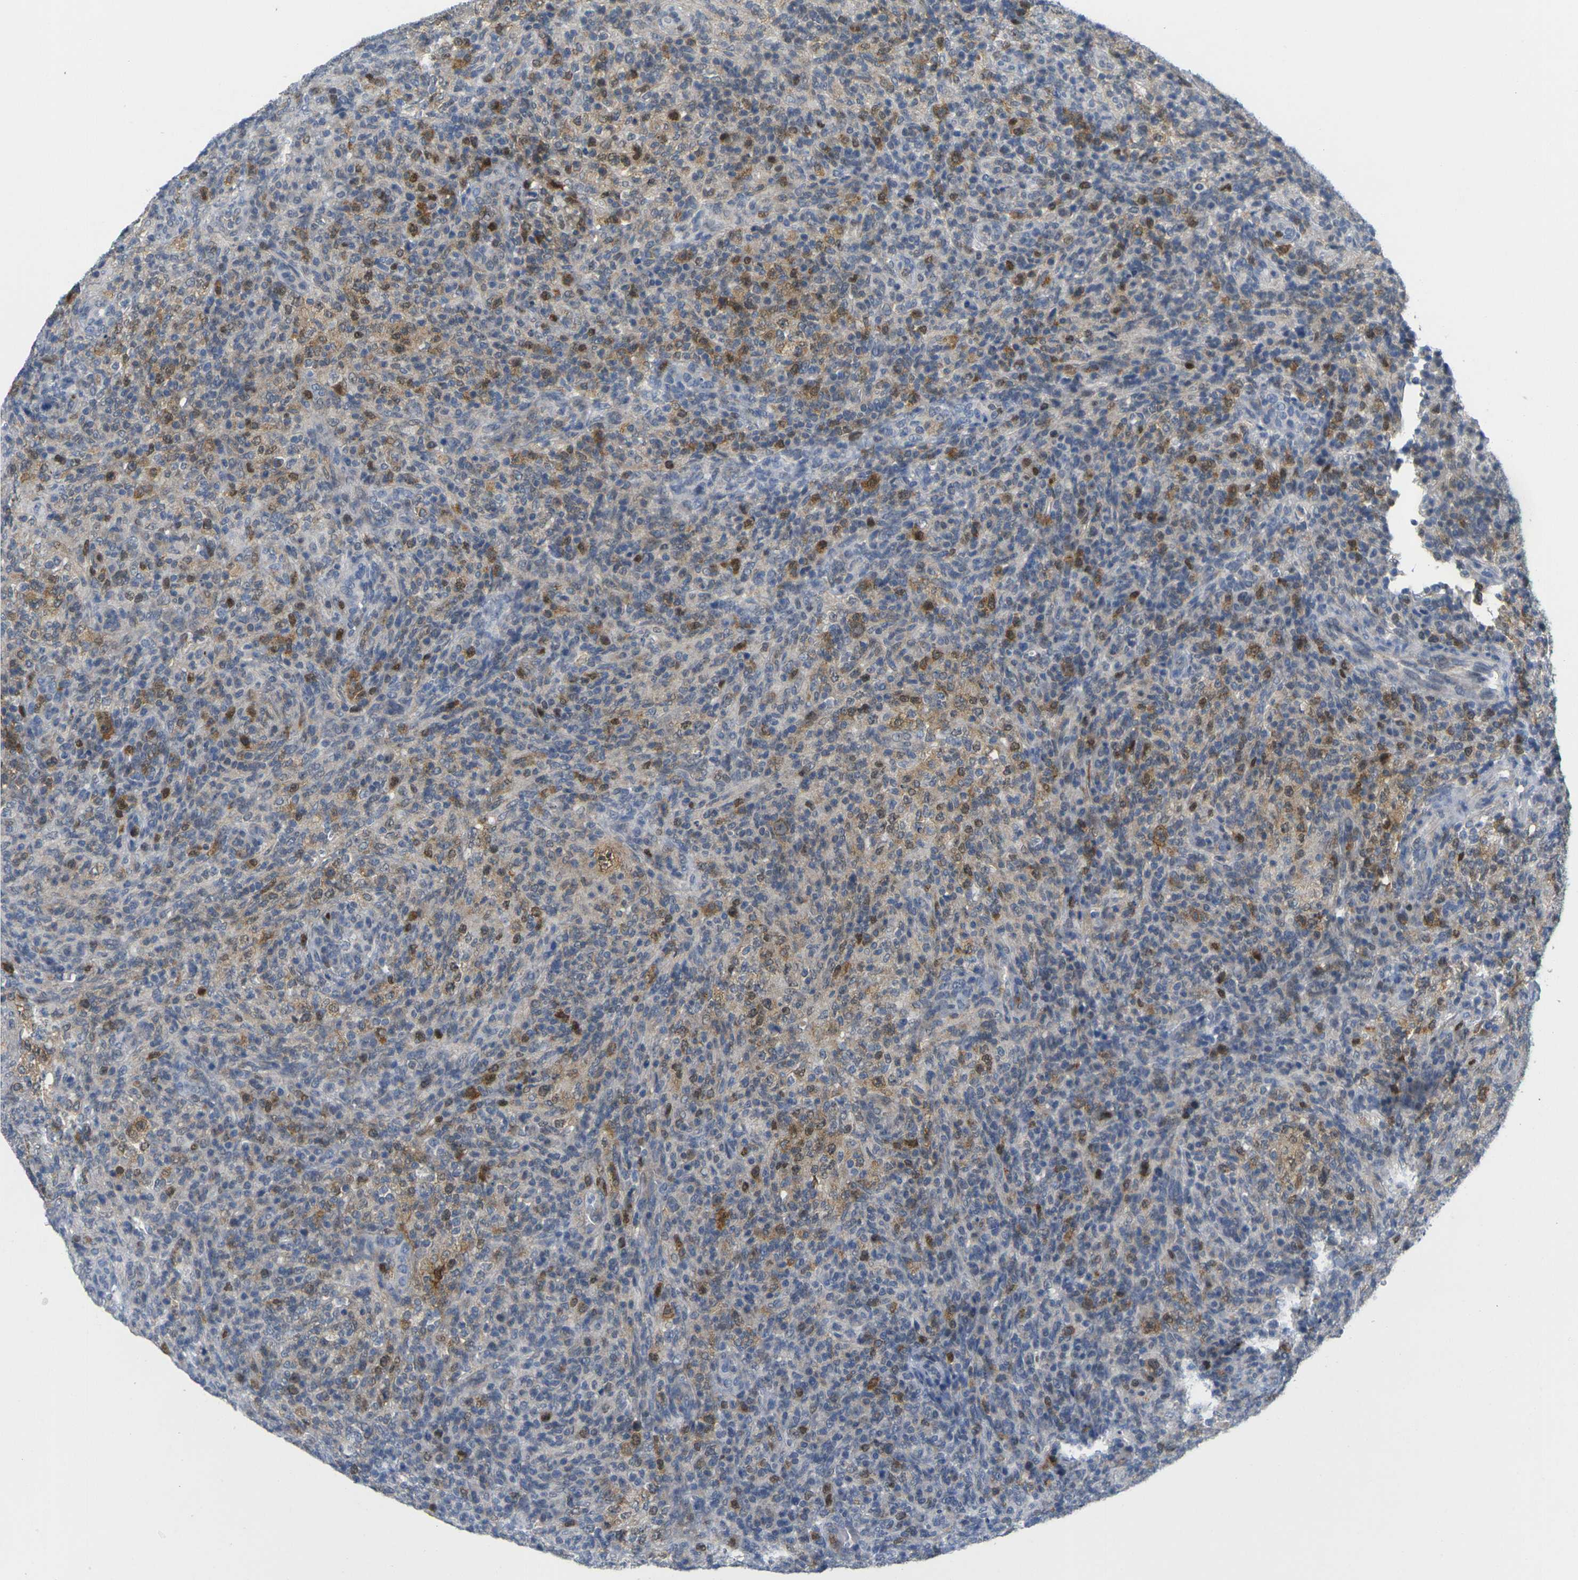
{"staining": {"intensity": "moderate", "quantity": "25%-75%", "location": "cytoplasmic/membranous,nuclear"}, "tissue": "lymphoma", "cell_type": "Tumor cells", "image_type": "cancer", "snomed": [{"axis": "morphology", "description": "Malignant lymphoma, non-Hodgkin's type, High grade"}, {"axis": "topography", "description": "Lymph node"}], "caption": "Brown immunohistochemical staining in human high-grade malignant lymphoma, non-Hodgkin's type reveals moderate cytoplasmic/membranous and nuclear staining in about 25%-75% of tumor cells. Nuclei are stained in blue.", "gene": "CDK2", "patient": {"sex": "female", "age": 76}}